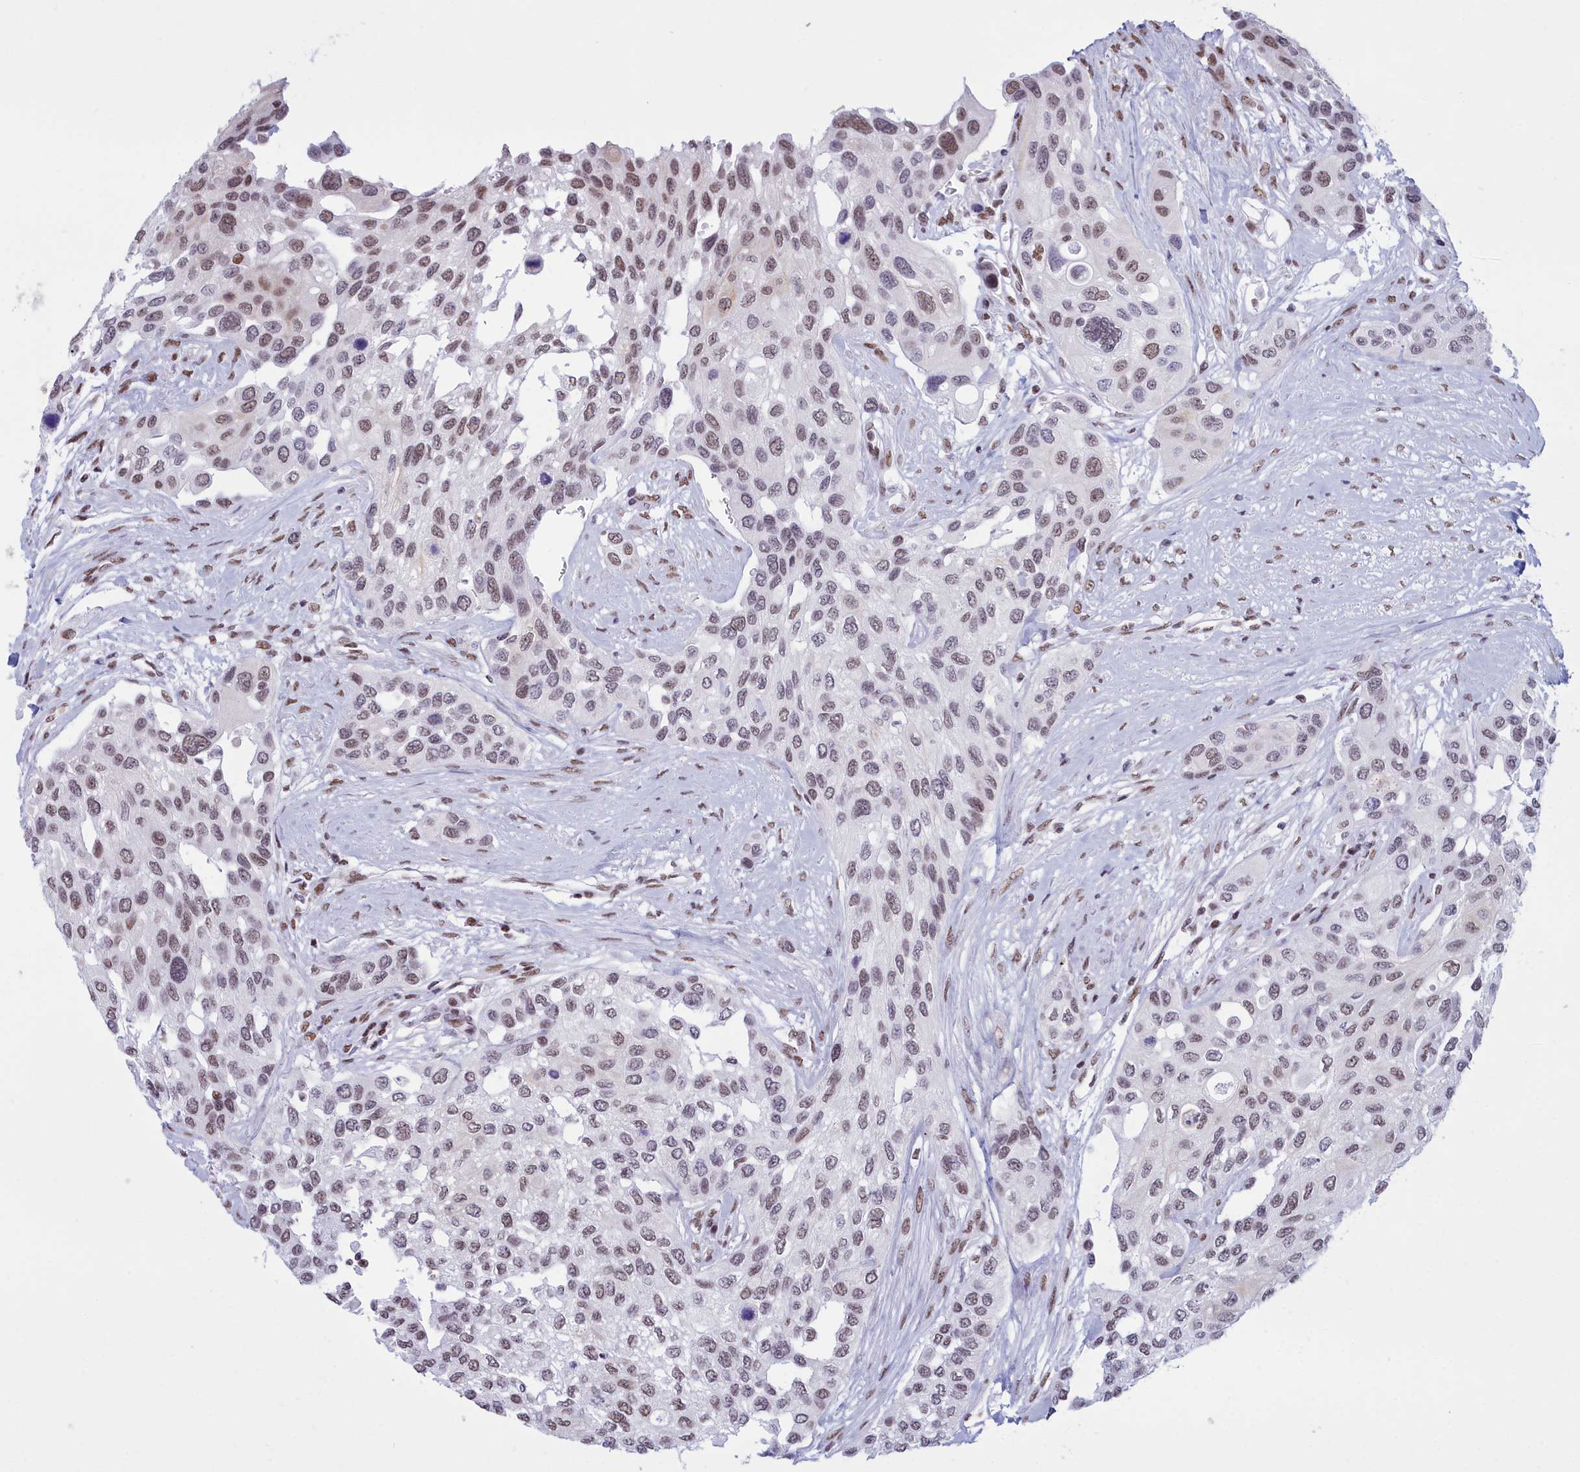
{"staining": {"intensity": "moderate", "quantity": "25%-75%", "location": "nuclear"}, "tissue": "urothelial cancer", "cell_type": "Tumor cells", "image_type": "cancer", "snomed": [{"axis": "morphology", "description": "Normal tissue, NOS"}, {"axis": "morphology", "description": "Urothelial carcinoma, High grade"}, {"axis": "topography", "description": "Vascular tissue"}, {"axis": "topography", "description": "Urinary bladder"}], "caption": "Immunohistochemistry of human urothelial carcinoma (high-grade) shows medium levels of moderate nuclear positivity in approximately 25%-75% of tumor cells.", "gene": "CDC26", "patient": {"sex": "female", "age": 56}}